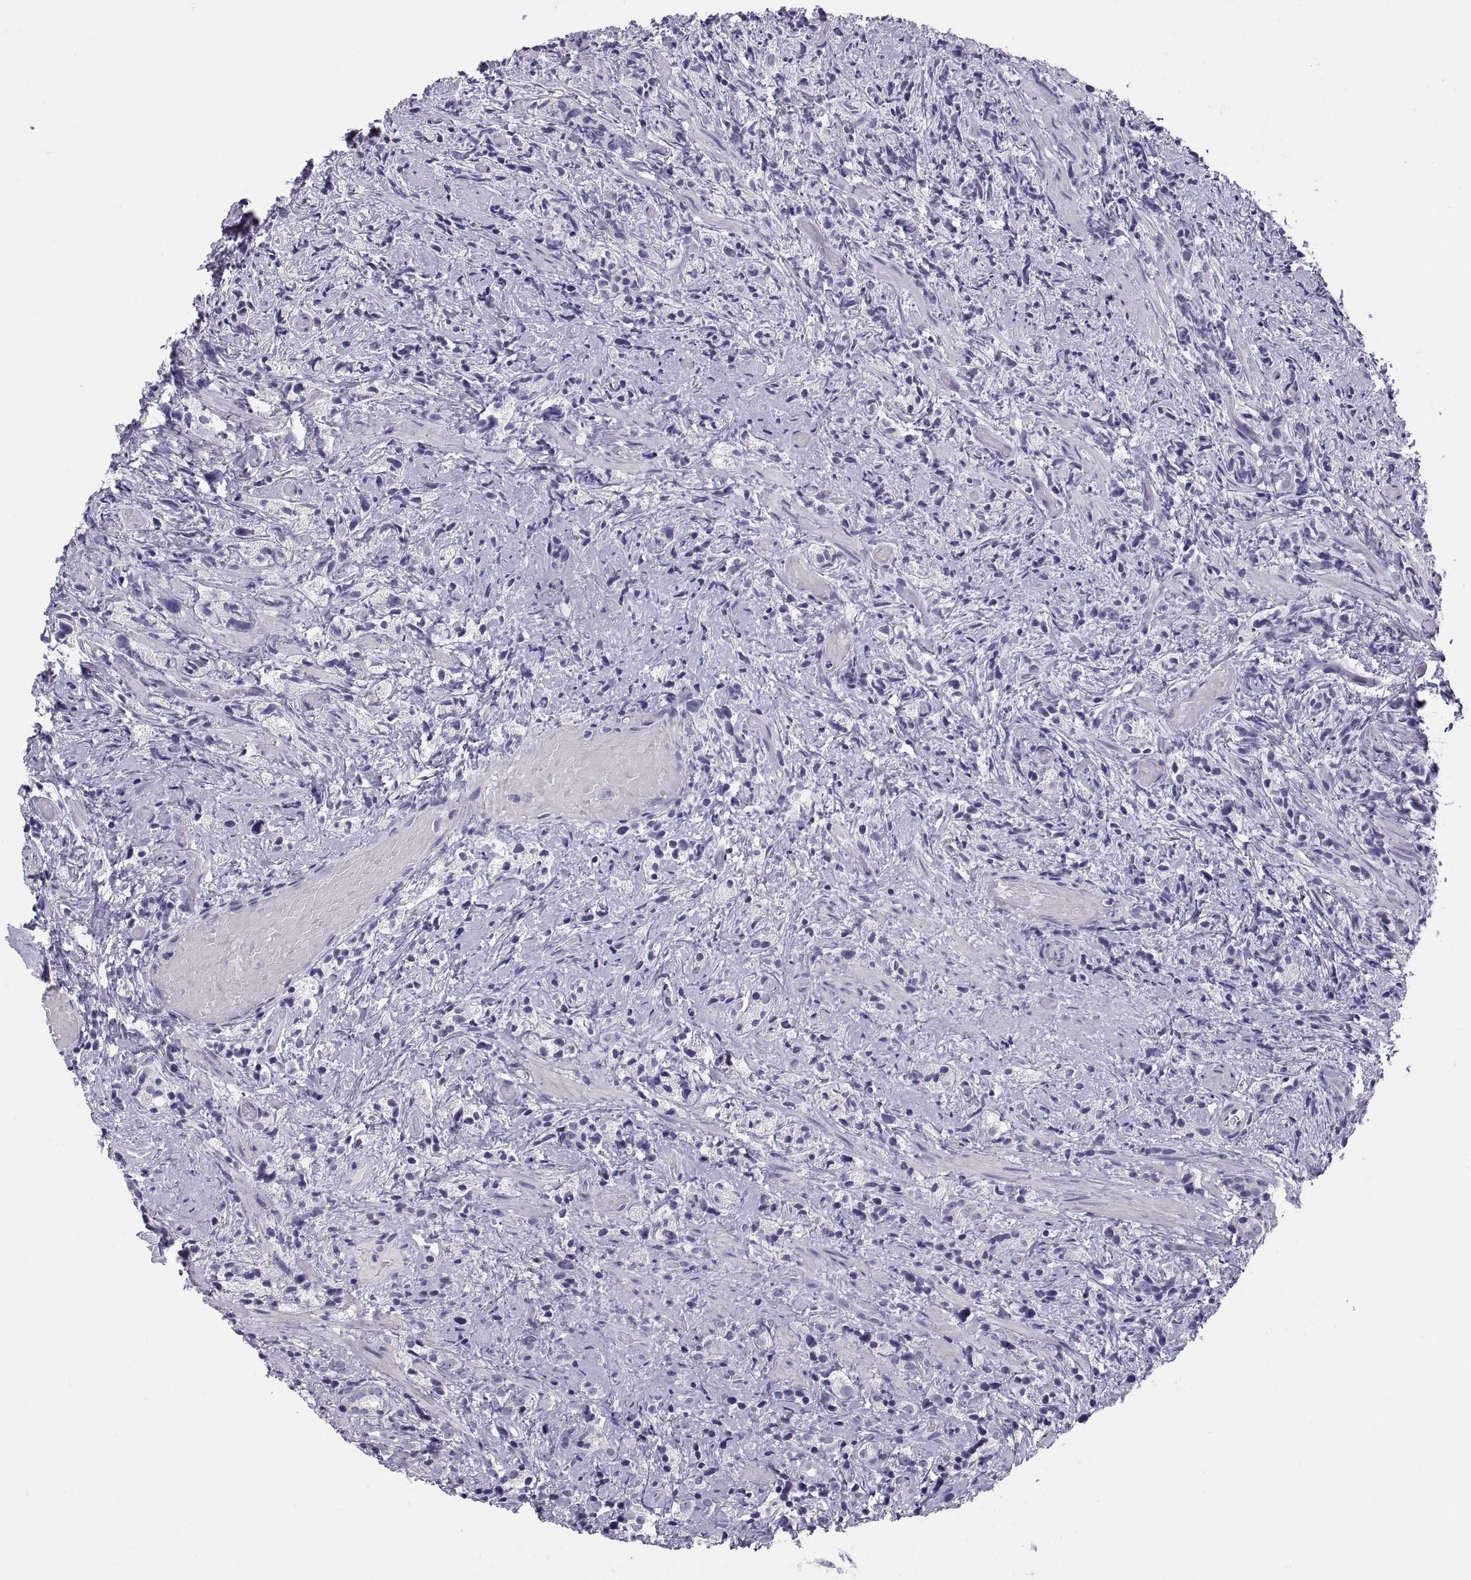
{"staining": {"intensity": "negative", "quantity": "none", "location": "none"}, "tissue": "prostate cancer", "cell_type": "Tumor cells", "image_type": "cancer", "snomed": [{"axis": "morphology", "description": "Adenocarcinoma, High grade"}, {"axis": "topography", "description": "Prostate"}], "caption": "The IHC image has no significant positivity in tumor cells of adenocarcinoma (high-grade) (prostate) tissue.", "gene": "RNASE12", "patient": {"sex": "male", "age": 53}}